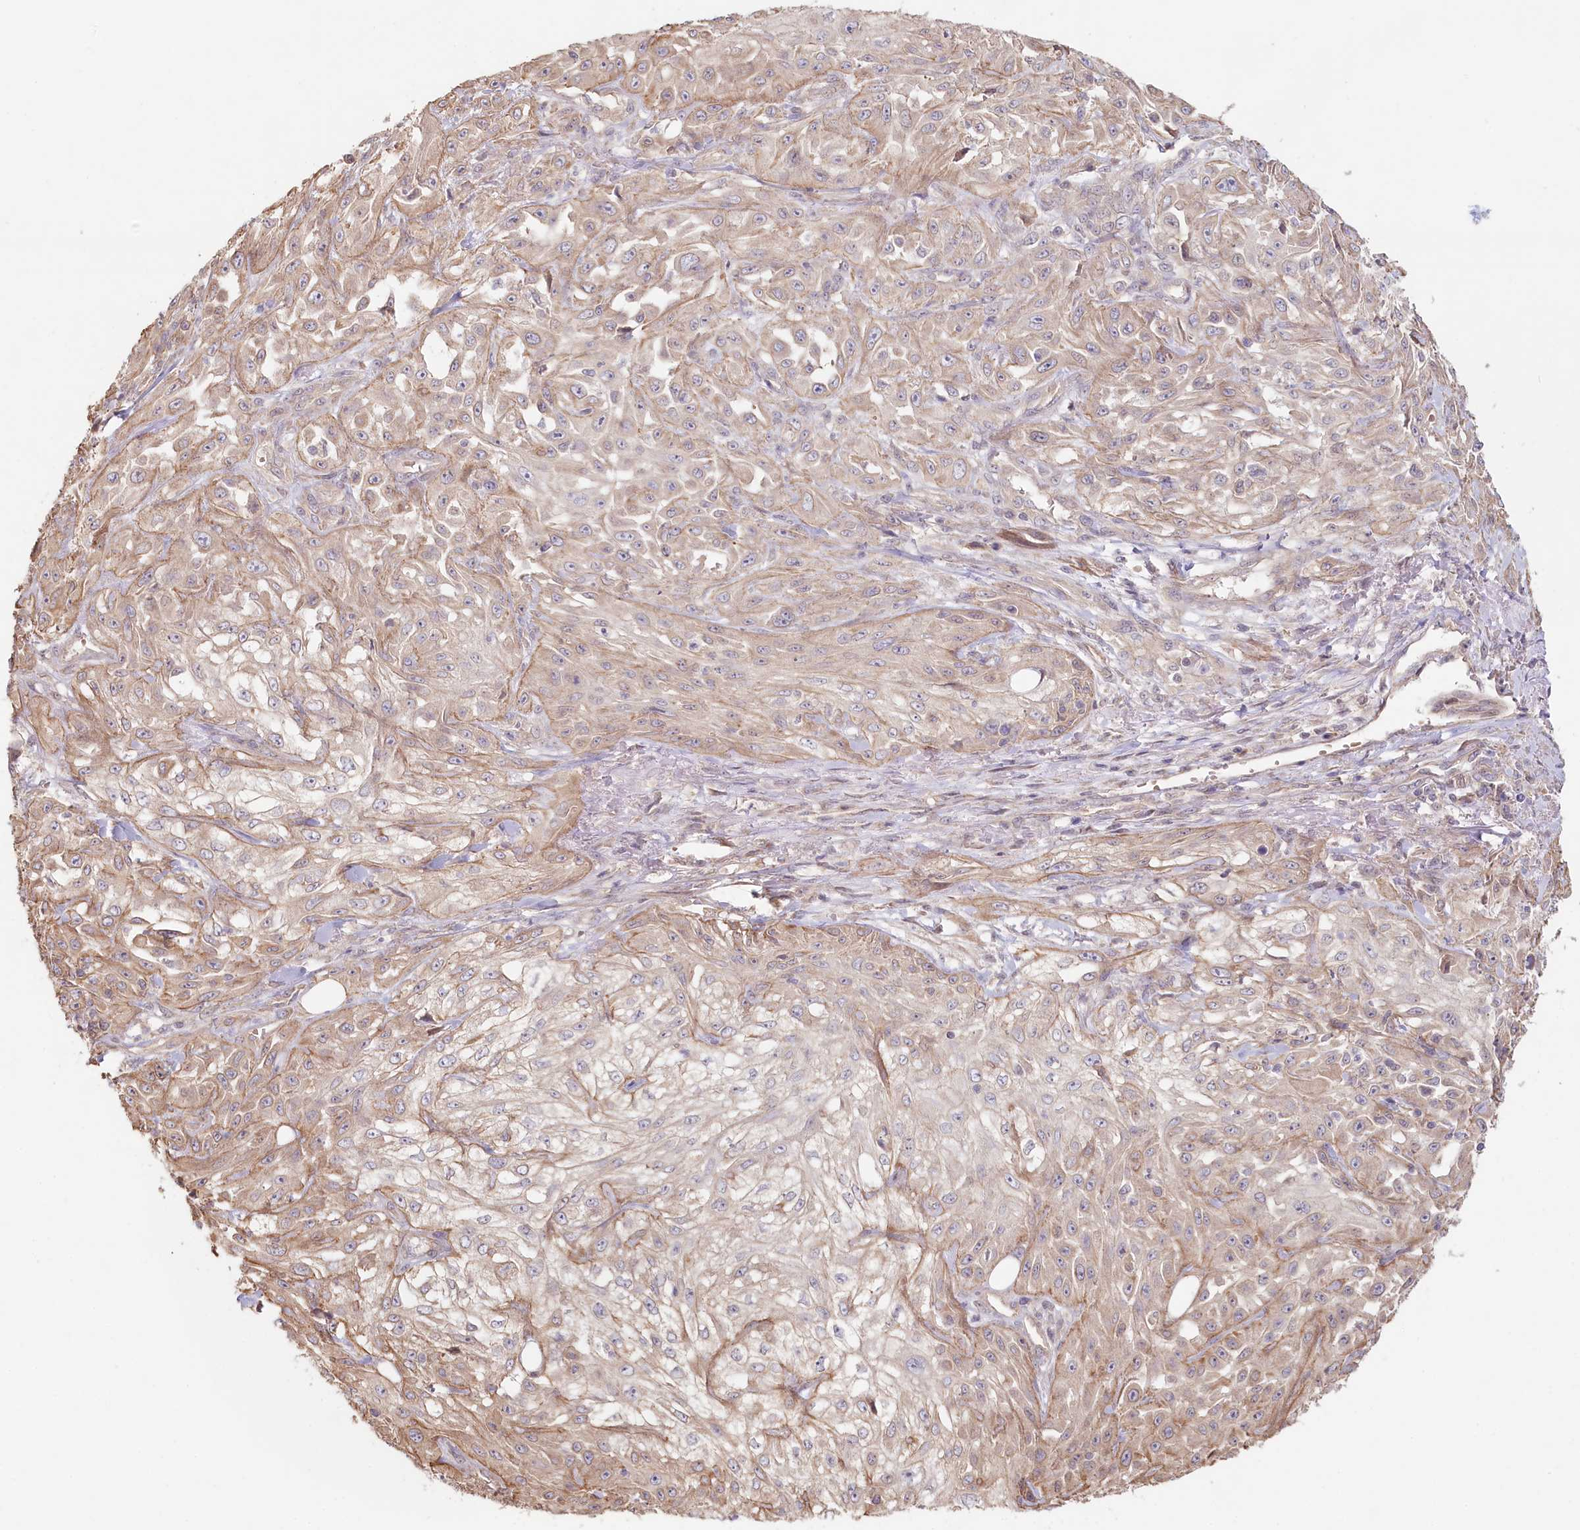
{"staining": {"intensity": "weak", "quantity": "25%-75%", "location": "cytoplasmic/membranous"}, "tissue": "skin cancer", "cell_type": "Tumor cells", "image_type": "cancer", "snomed": [{"axis": "morphology", "description": "Squamous cell carcinoma, NOS"}, {"axis": "morphology", "description": "Squamous cell carcinoma, metastatic, NOS"}, {"axis": "topography", "description": "Skin"}, {"axis": "topography", "description": "Lymph node"}], "caption": "The immunohistochemical stain highlights weak cytoplasmic/membranous positivity in tumor cells of metastatic squamous cell carcinoma (skin) tissue.", "gene": "TCHP", "patient": {"sex": "male", "age": 75}}